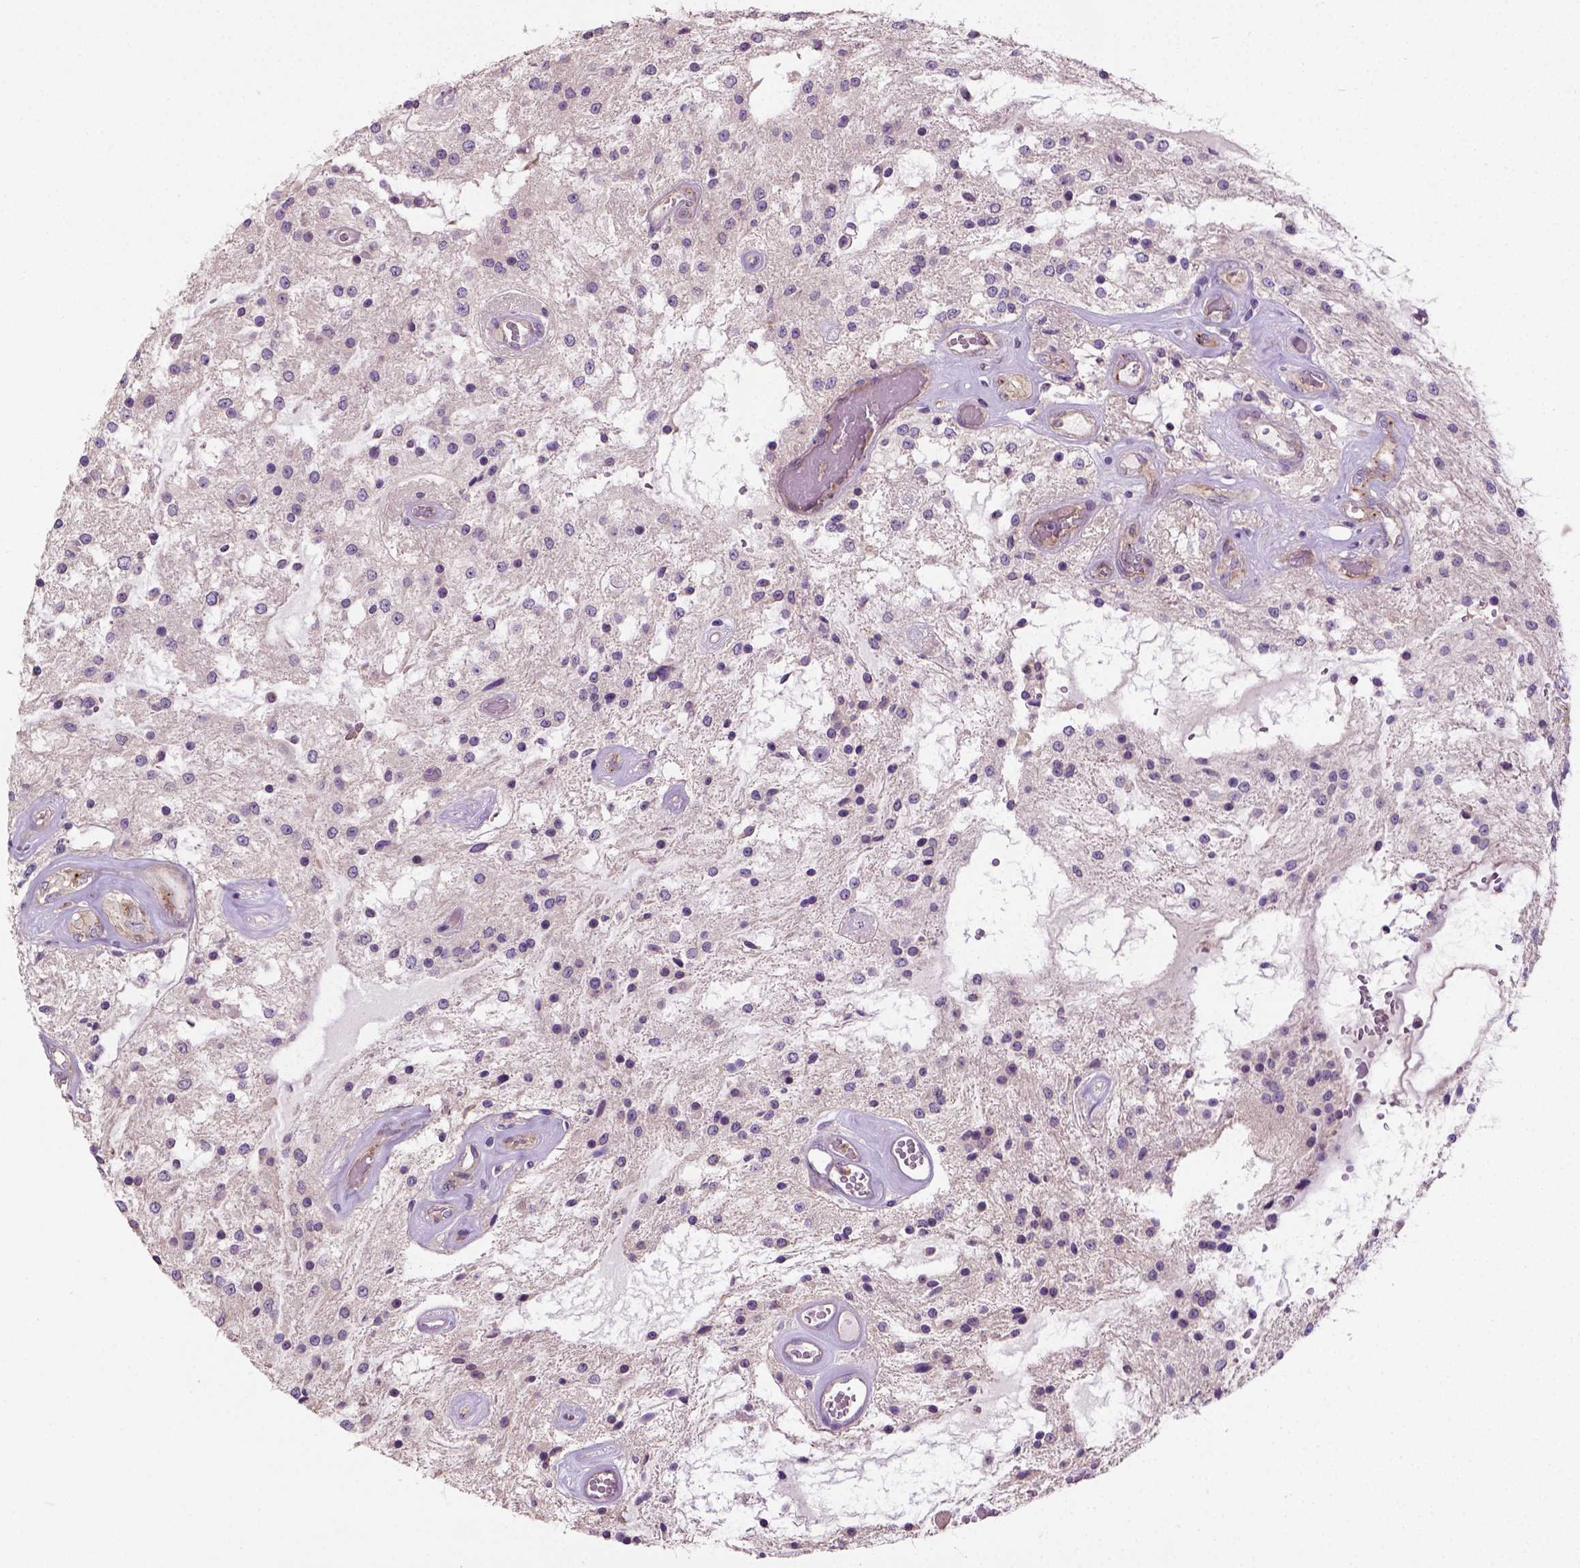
{"staining": {"intensity": "weak", "quantity": "25%-75%", "location": "cytoplasmic/membranous"}, "tissue": "glioma", "cell_type": "Tumor cells", "image_type": "cancer", "snomed": [{"axis": "morphology", "description": "Glioma, malignant, Low grade"}, {"axis": "topography", "description": "Cerebellum"}], "caption": "Human glioma stained for a protein (brown) displays weak cytoplasmic/membranous positive expression in approximately 25%-75% of tumor cells.", "gene": "CRACR2A", "patient": {"sex": "female", "age": 14}}